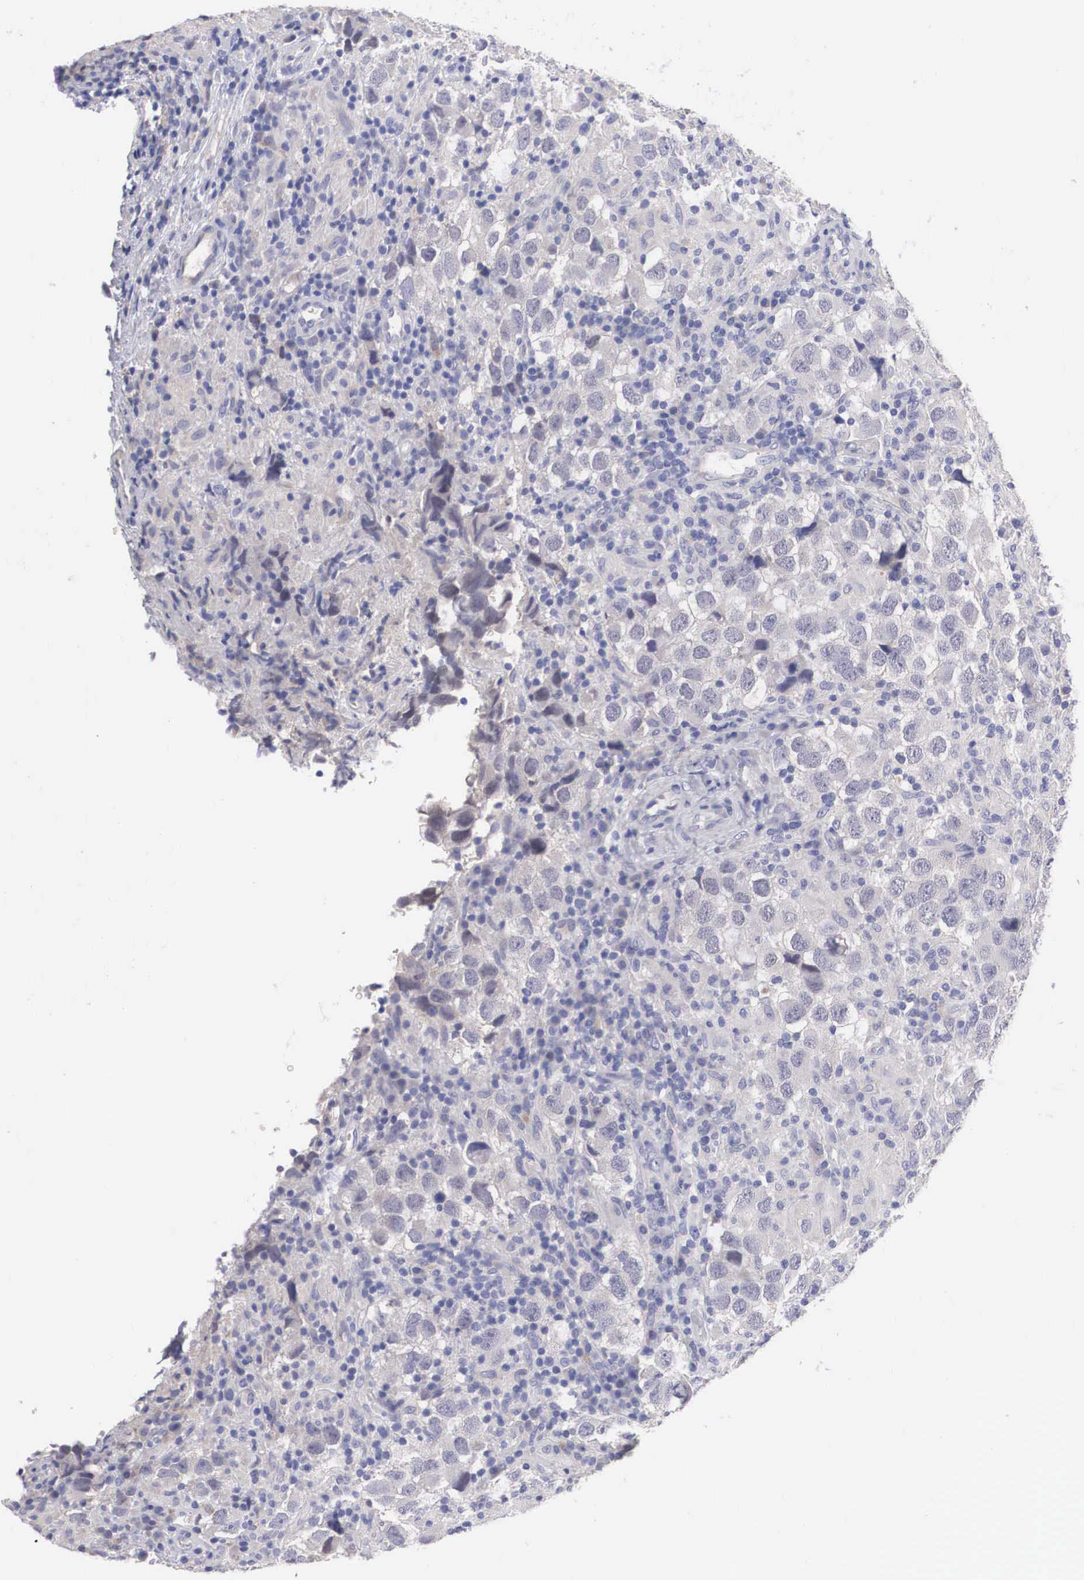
{"staining": {"intensity": "weak", "quantity": "<25%", "location": "cytoplasmic/membranous"}, "tissue": "testis cancer", "cell_type": "Tumor cells", "image_type": "cancer", "snomed": [{"axis": "morphology", "description": "Carcinoma, Embryonal, NOS"}, {"axis": "topography", "description": "Testis"}], "caption": "A histopathology image of human testis cancer (embryonal carcinoma) is negative for staining in tumor cells.", "gene": "ABHD4", "patient": {"sex": "male", "age": 21}}